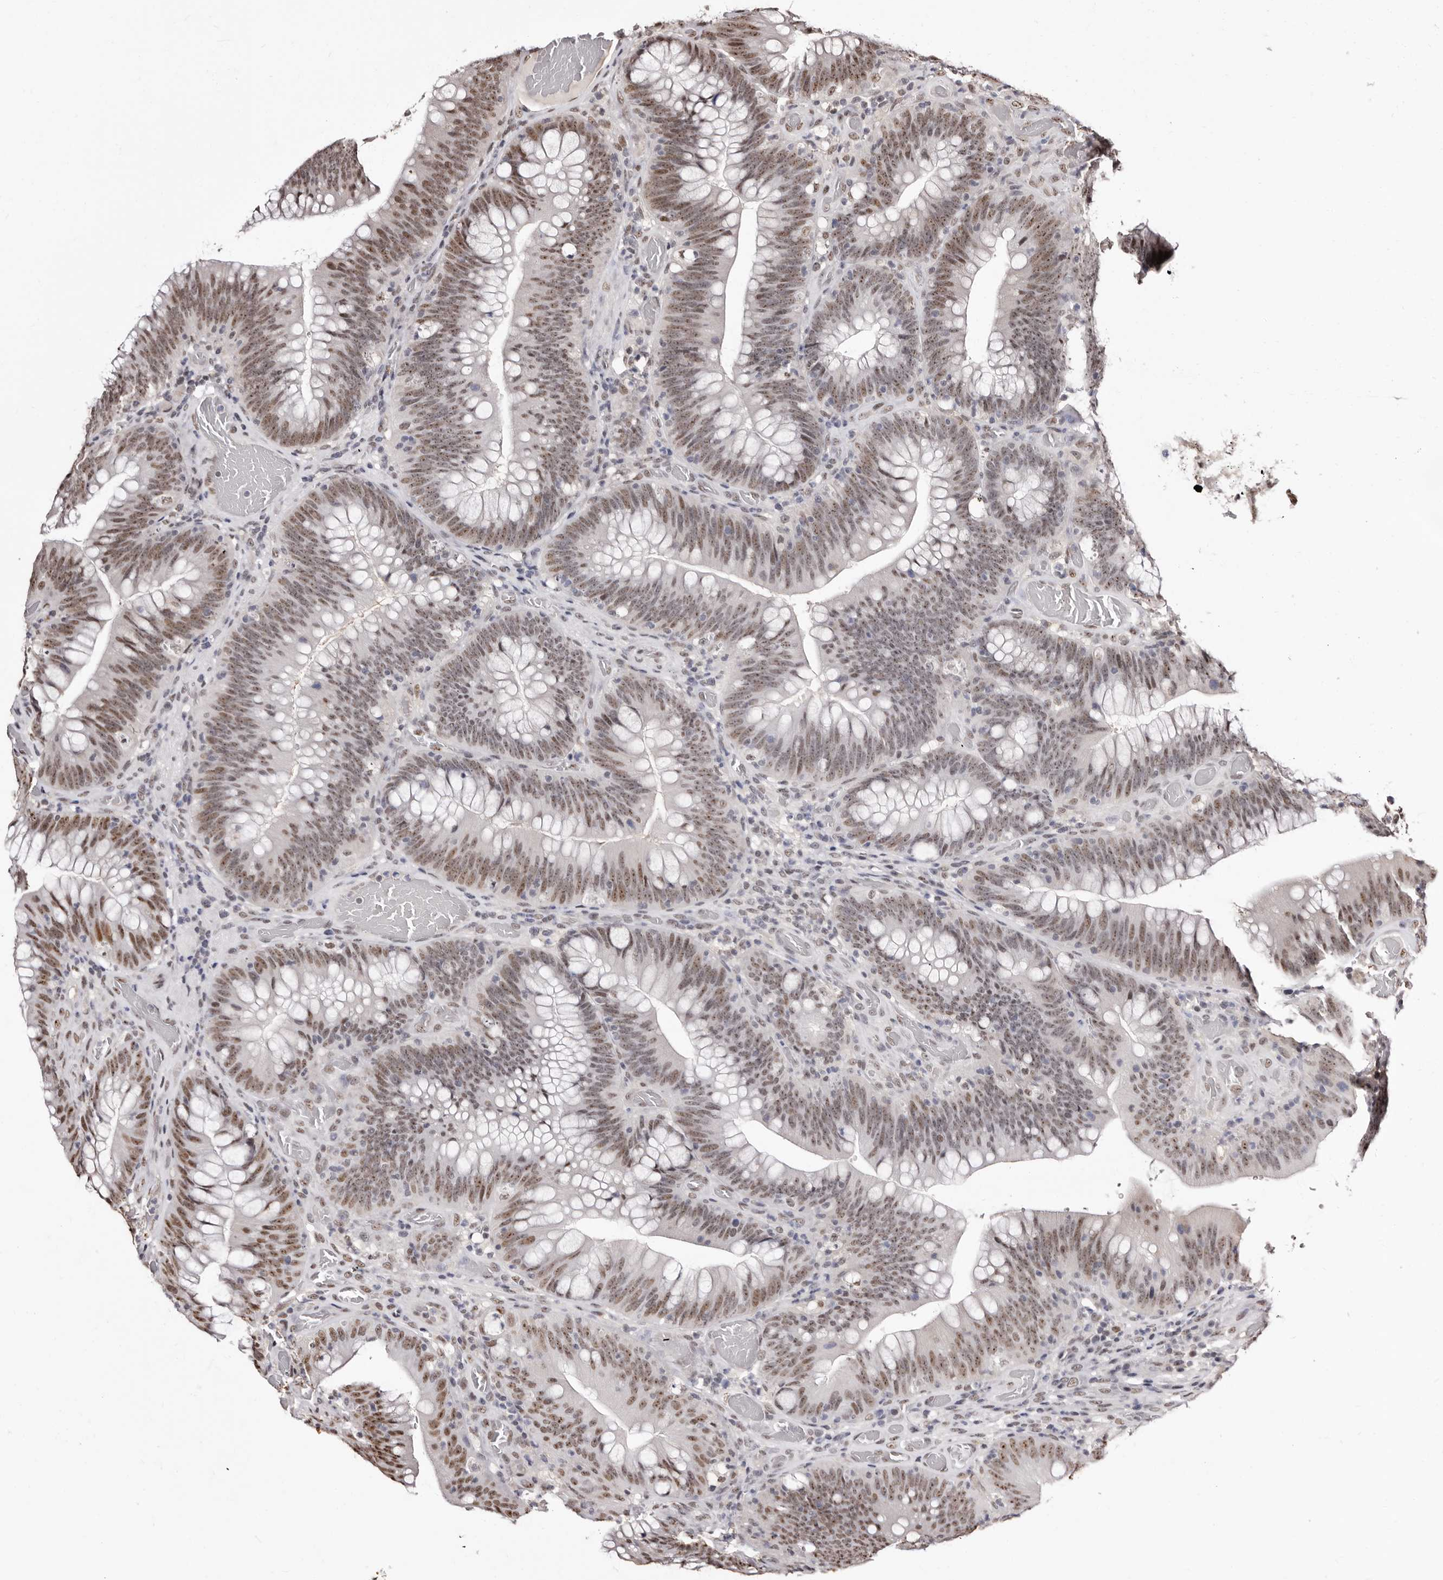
{"staining": {"intensity": "moderate", "quantity": ">75%", "location": "nuclear"}, "tissue": "colorectal cancer", "cell_type": "Tumor cells", "image_type": "cancer", "snomed": [{"axis": "morphology", "description": "Normal tissue, NOS"}, {"axis": "topography", "description": "Colon"}], "caption": "Protein expression analysis of colorectal cancer exhibits moderate nuclear staining in about >75% of tumor cells.", "gene": "ANAPC11", "patient": {"sex": "female", "age": 82}}